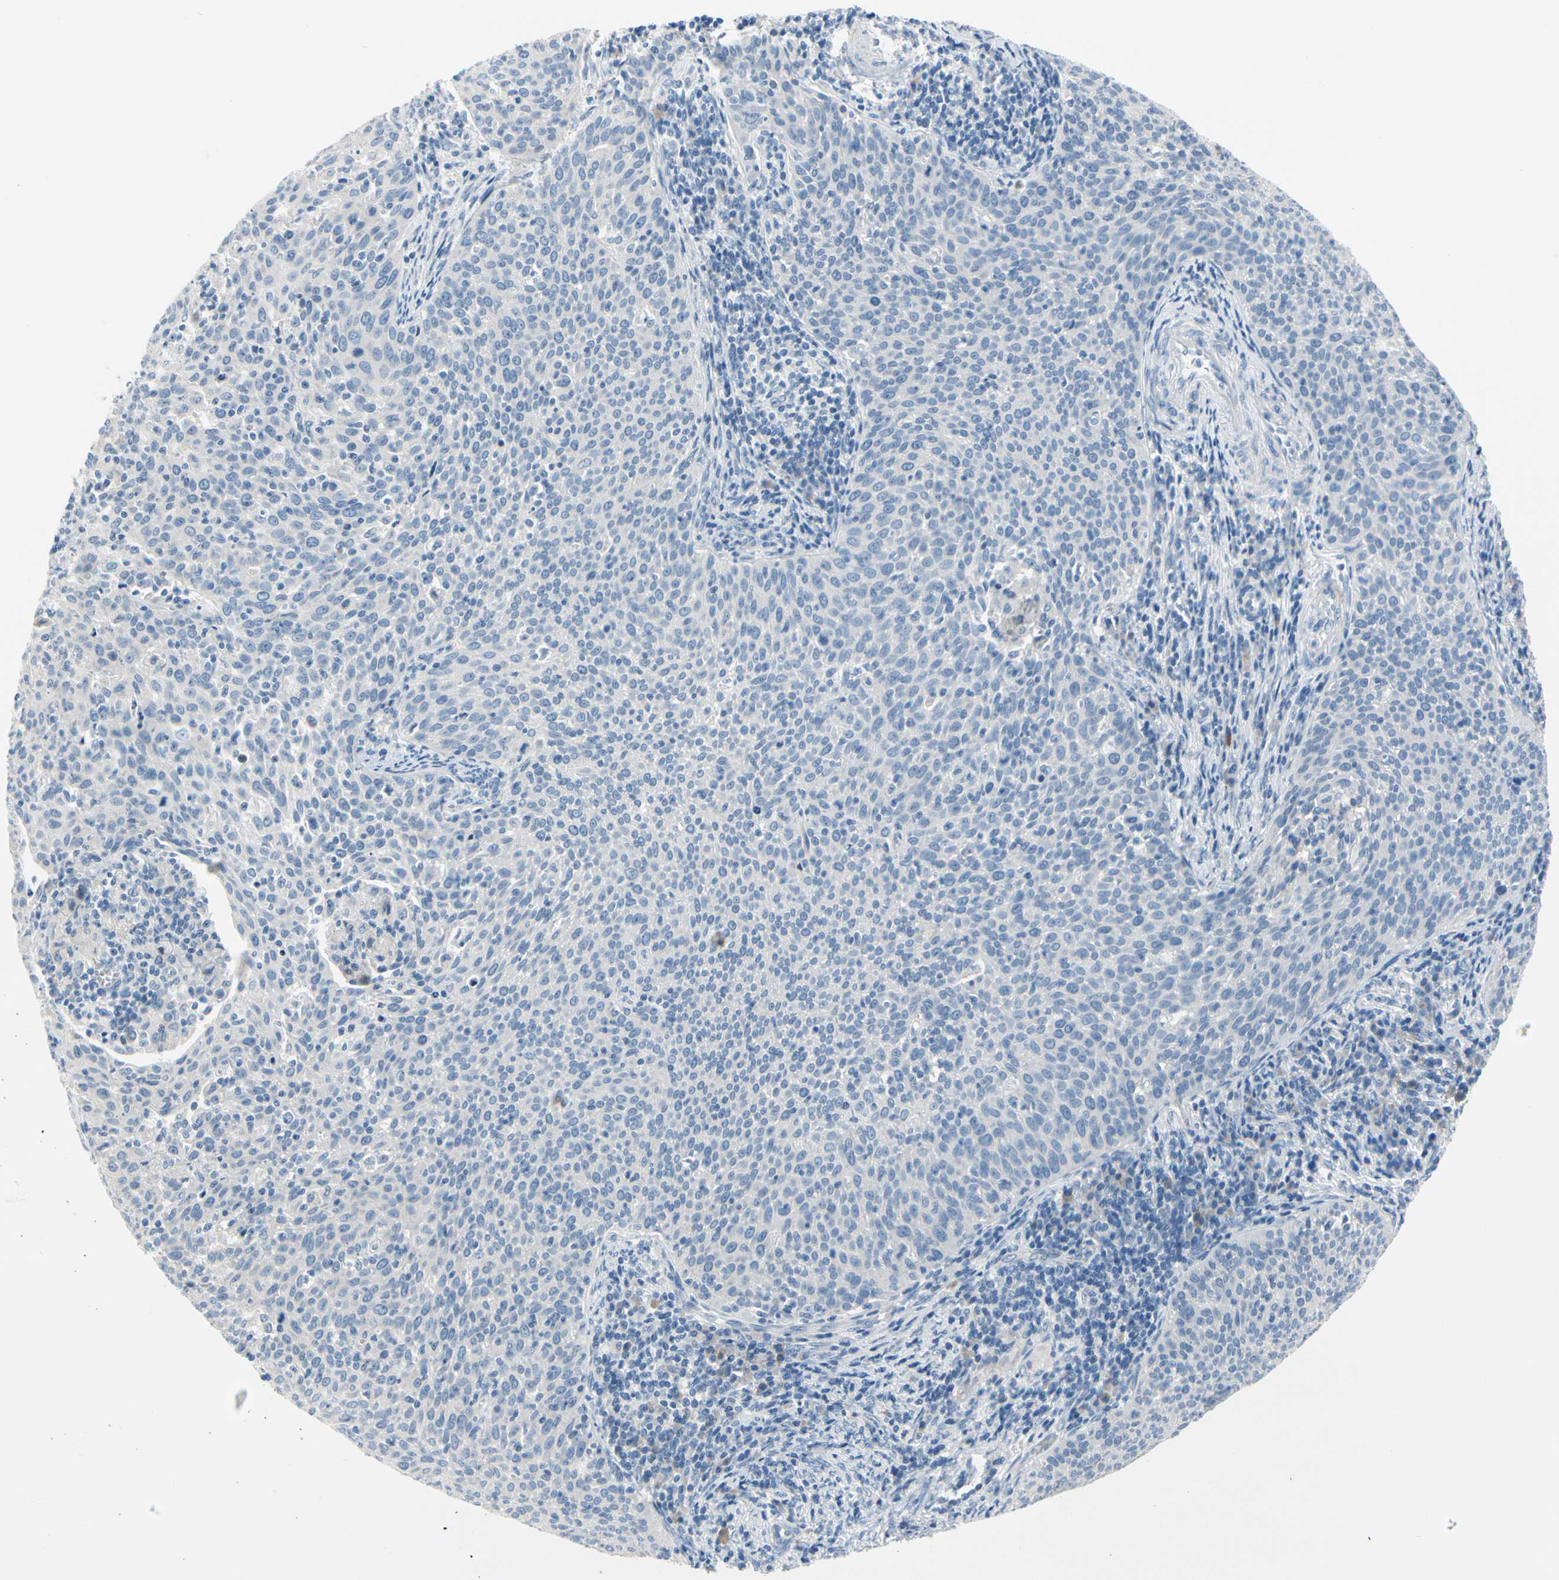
{"staining": {"intensity": "negative", "quantity": "none", "location": "none"}, "tissue": "cervical cancer", "cell_type": "Tumor cells", "image_type": "cancer", "snomed": [{"axis": "morphology", "description": "Squamous cell carcinoma, NOS"}, {"axis": "topography", "description": "Cervix"}], "caption": "Immunohistochemistry of cervical cancer (squamous cell carcinoma) demonstrates no positivity in tumor cells.", "gene": "FCER2", "patient": {"sex": "female", "age": 38}}